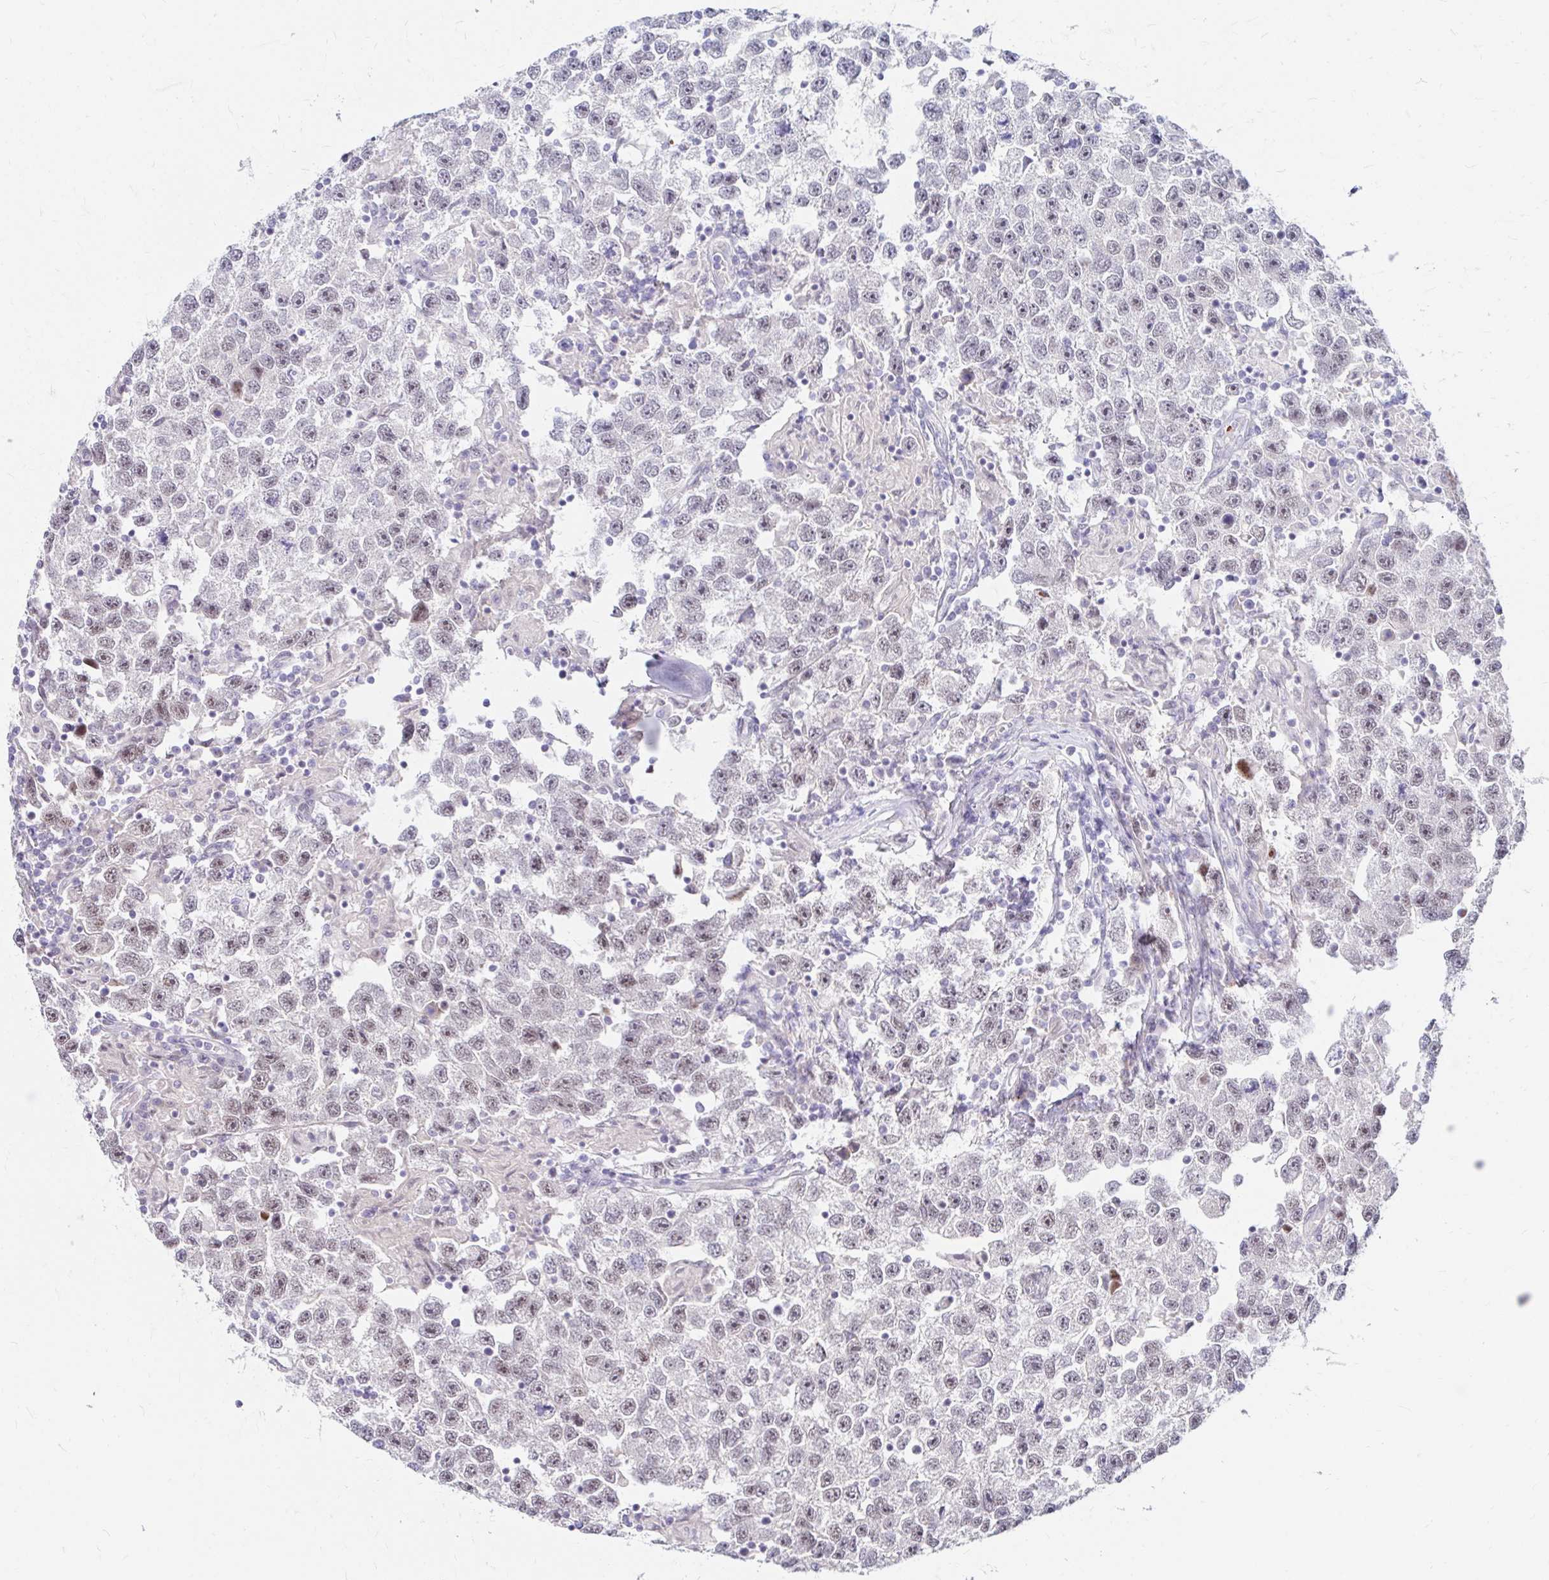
{"staining": {"intensity": "weak", "quantity": "<25%", "location": "nuclear"}, "tissue": "testis cancer", "cell_type": "Tumor cells", "image_type": "cancer", "snomed": [{"axis": "morphology", "description": "Seminoma, NOS"}, {"axis": "topography", "description": "Testis"}], "caption": "Testis cancer (seminoma) was stained to show a protein in brown. There is no significant staining in tumor cells.", "gene": "GUCY1A1", "patient": {"sex": "male", "age": 26}}